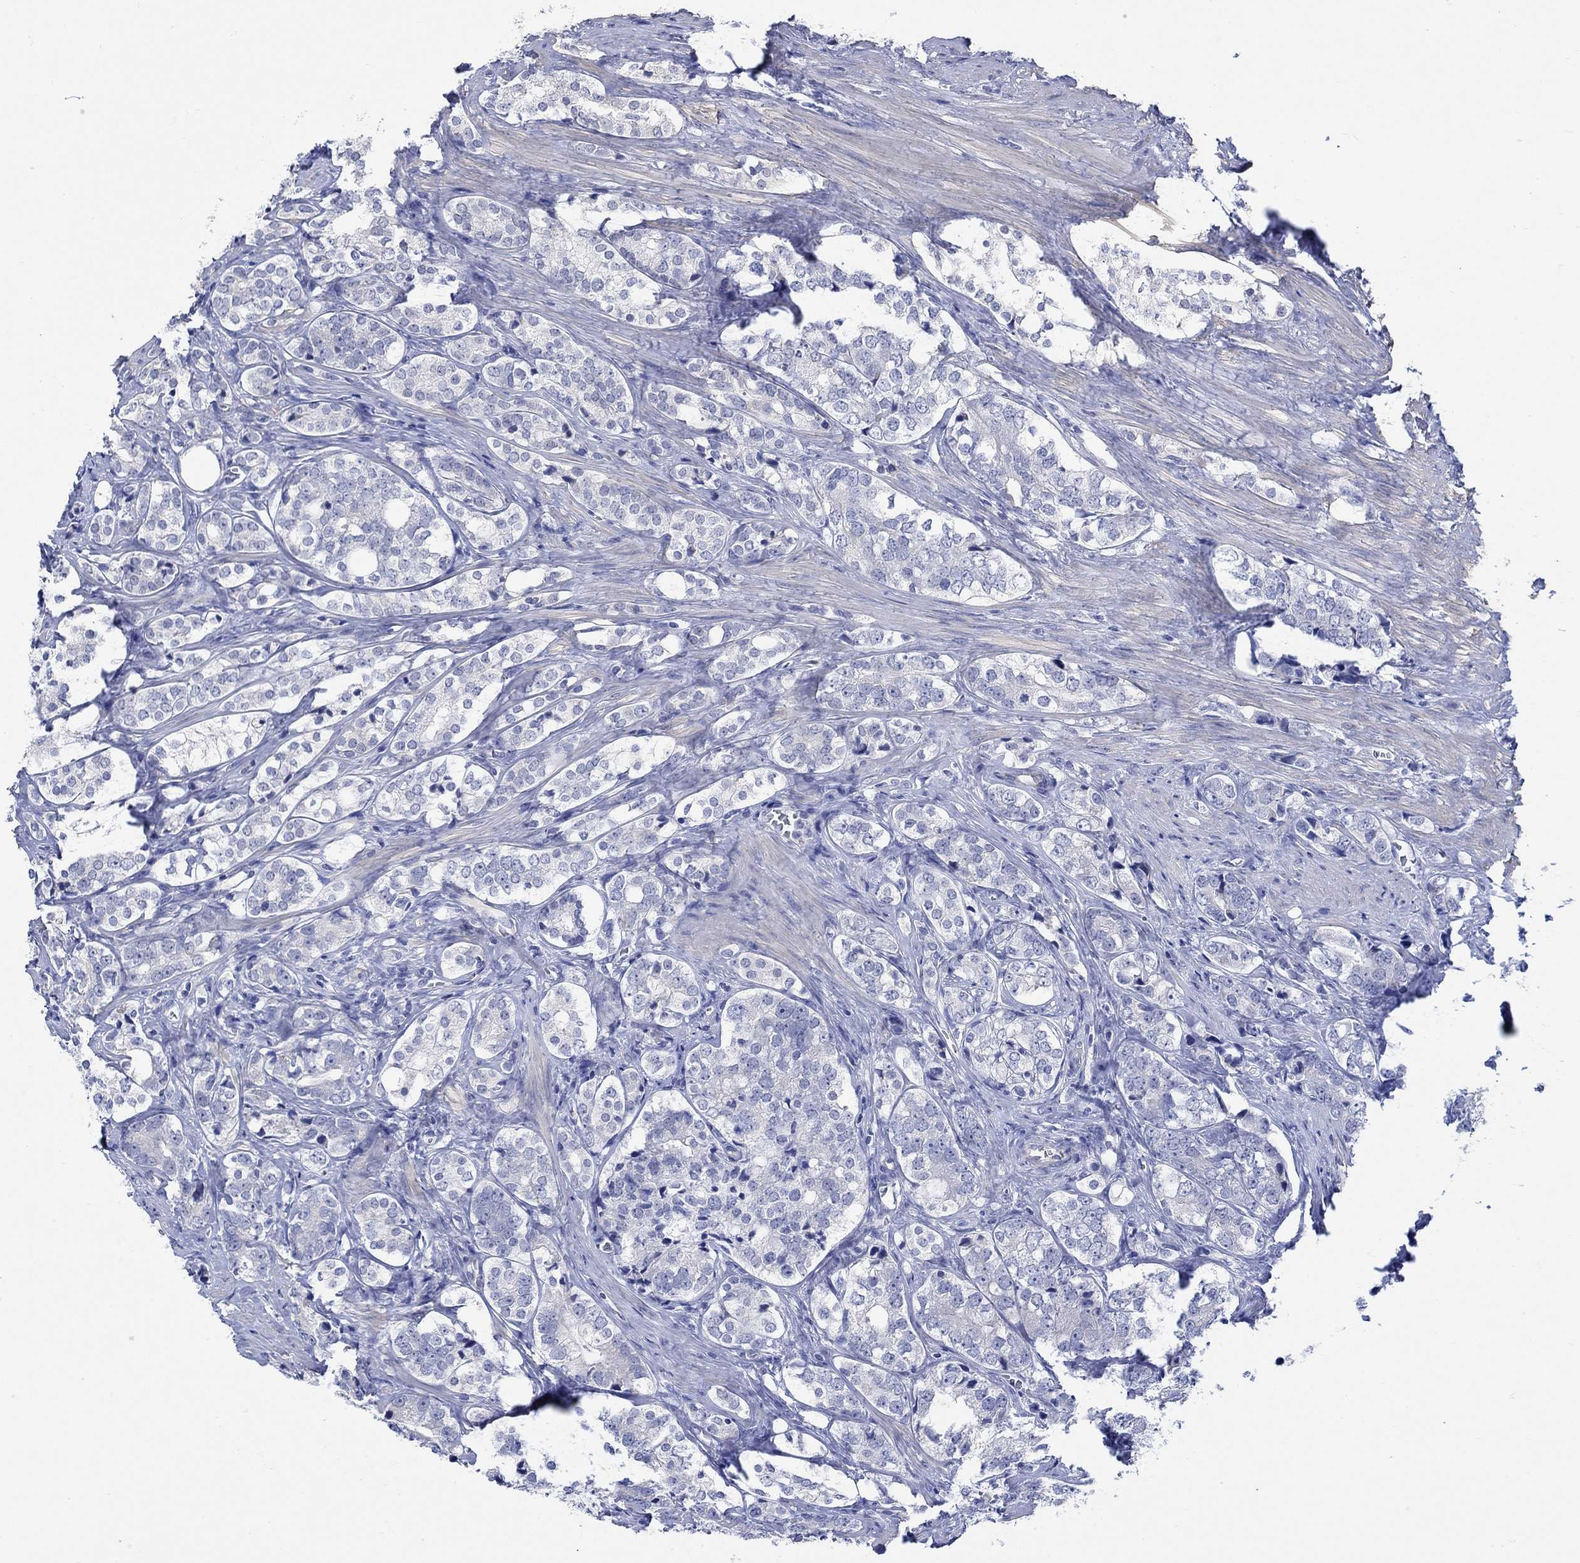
{"staining": {"intensity": "negative", "quantity": "none", "location": "none"}, "tissue": "prostate cancer", "cell_type": "Tumor cells", "image_type": "cancer", "snomed": [{"axis": "morphology", "description": "Adenocarcinoma, NOS"}, {"axis": "topography", "description": "Prostate and seminal vesicle, NOS"}], "caption": "DAB (3,3'-diaminobenzidine) immunohistochemical staining of prostate cancer (adenocarcinoma) reveals no significant positivity in tumor cells. Nuclei are stained in blue.", "gene": "KRT222", "patient": {"sex": "male", "age": 63}}